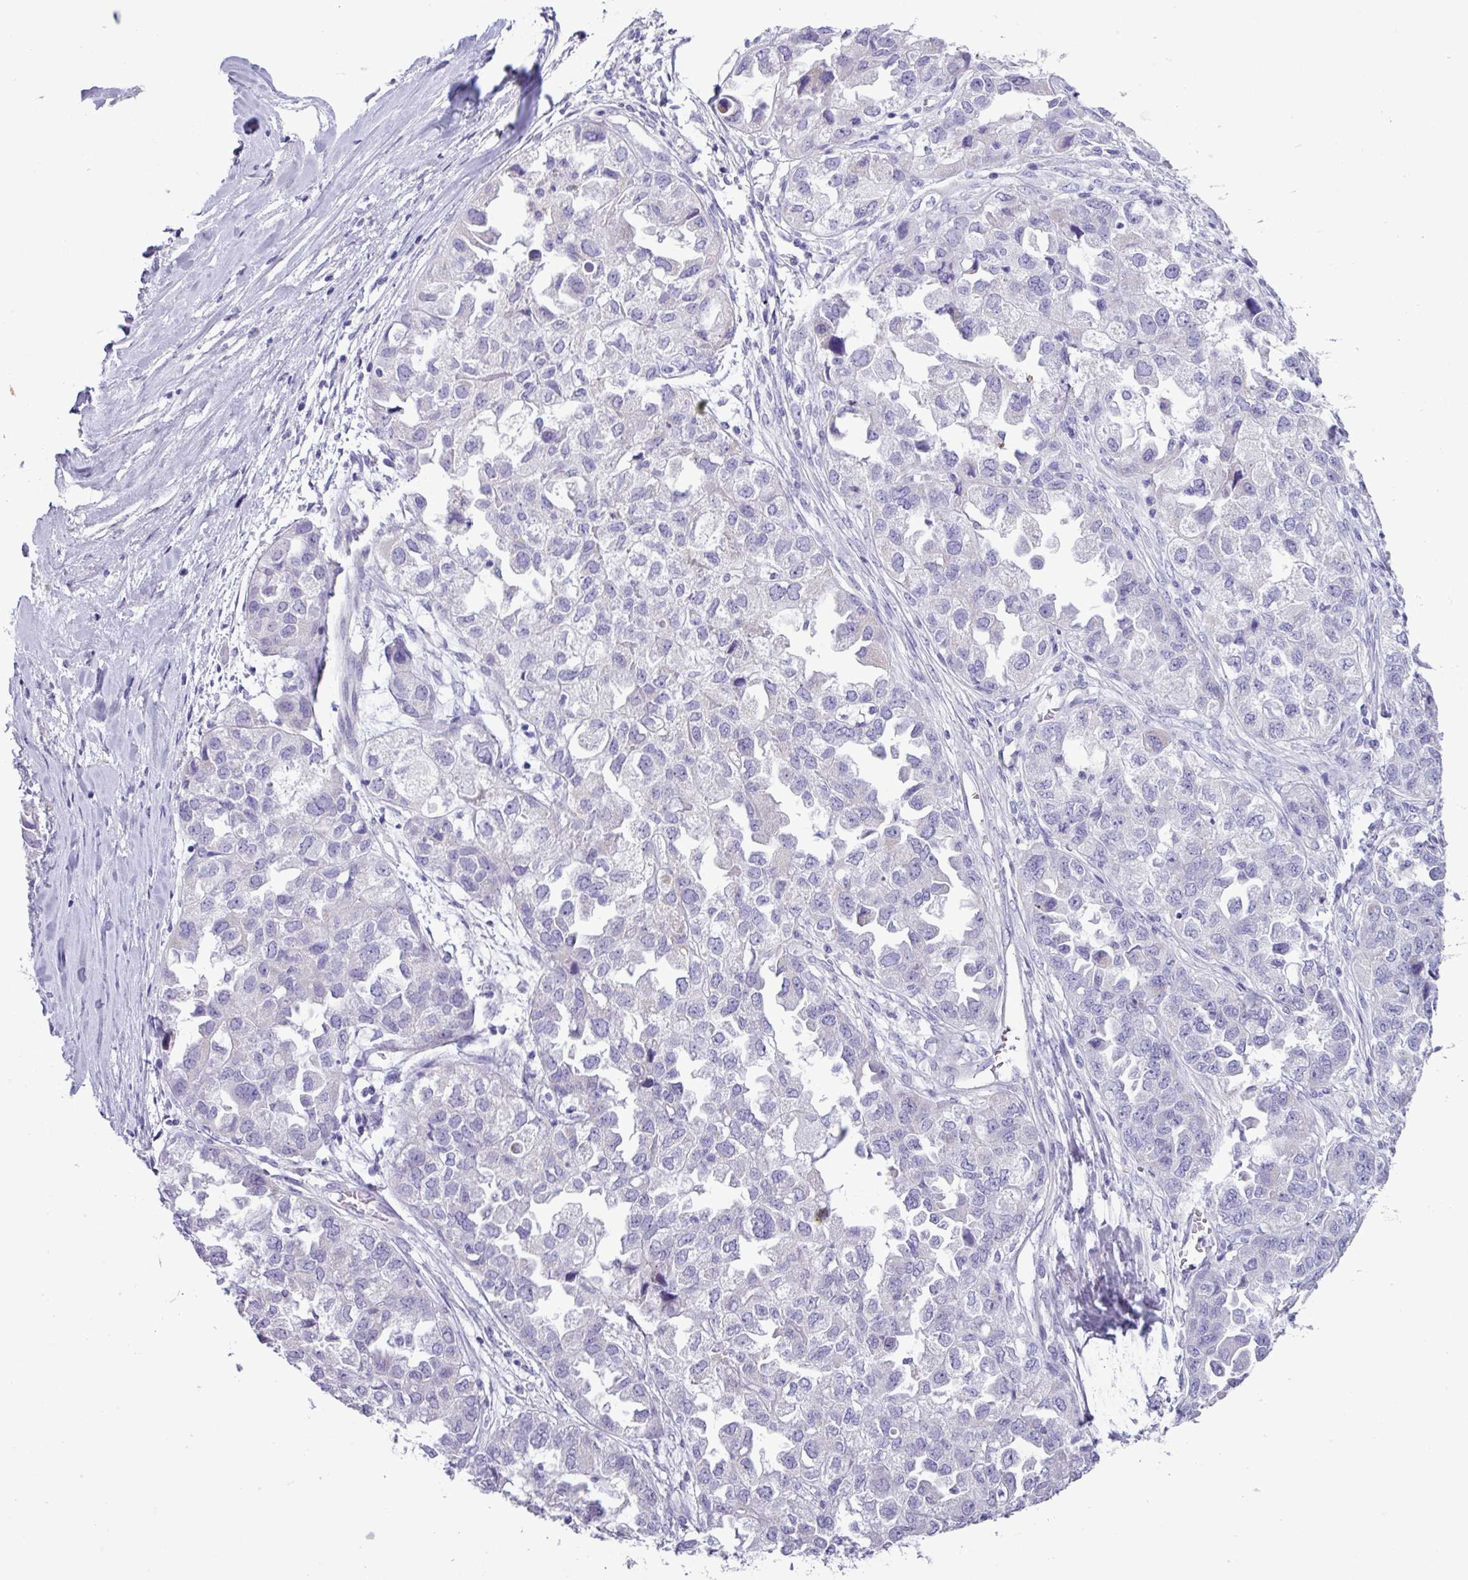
{"staining": {"intensity": "negative", "quantity": "none", "location": "none"}, "tissue": "ovarian cancer", "cell_type": "Tumor cells", "image_type": "cancer", "snomed": [{"axis": "morphology", "description": "Cystadenocarcinoma, serous, NOS"}, {"axis": "topography", "description": "Ovary"}], "caption": "An IHC micrograph of ovarian serous cystadenocarcinoma is shown. There is no staining in tumor cells of ovarian serous cystadenocarcinoma.", "gene": "AGO3", "patient": {"sex": "female", "age": 84}}